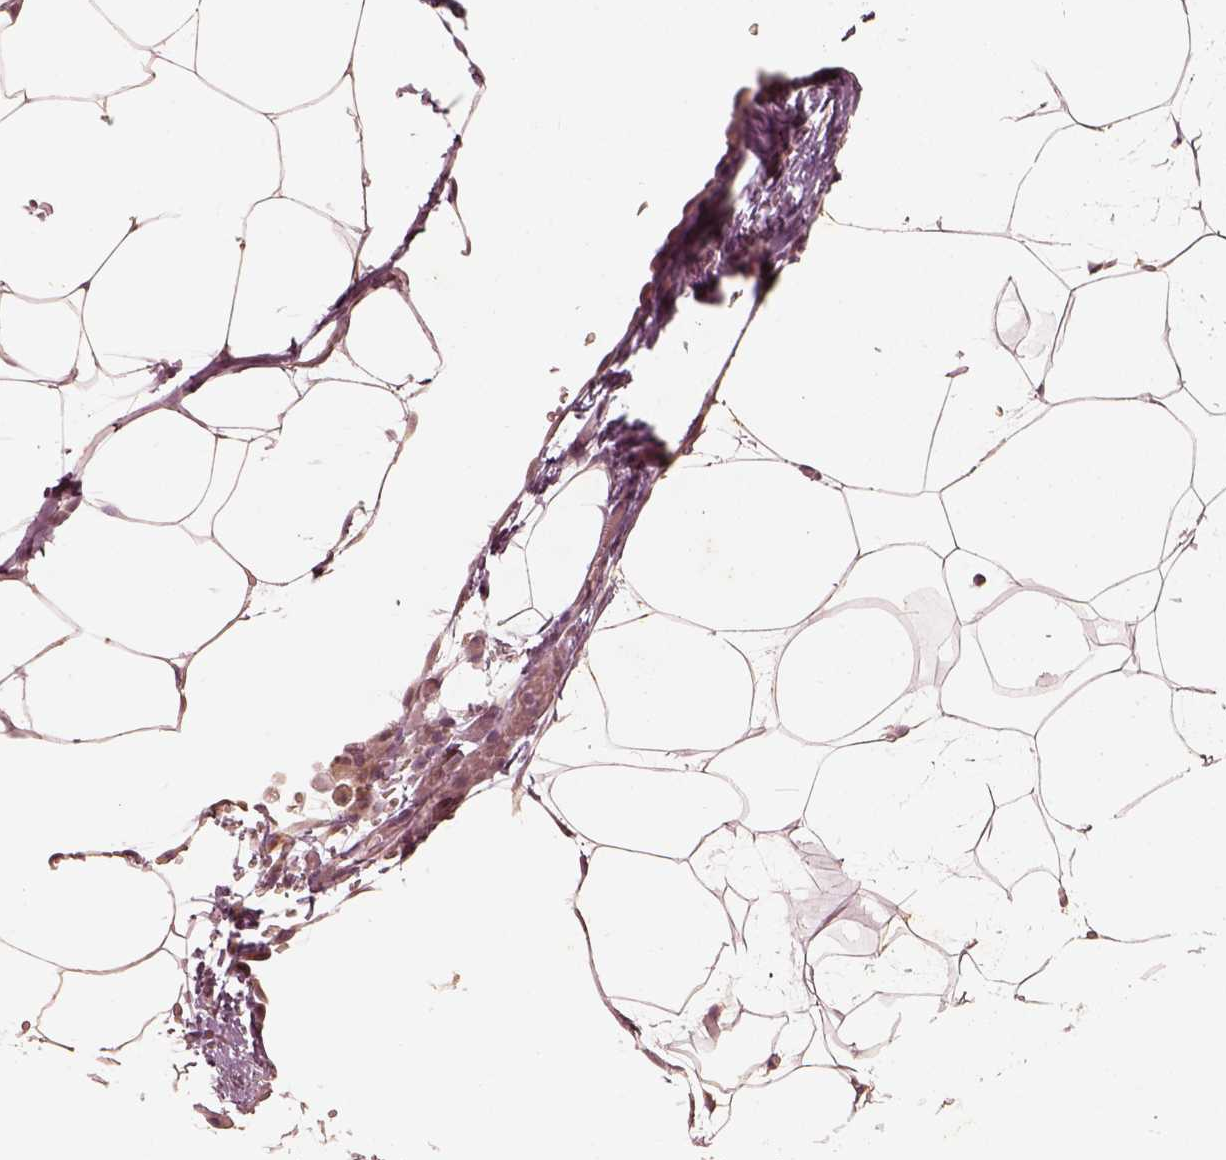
{"staining": {"intensity": "moderate", "quantity": ">75%", "location": "cytoplasmic/membranous"}, "tissue": "adipose tissue", "cell_type": "Adipocytes", "image_type": "normal", "snomed": [{"axis": "morphology", "description": "Normal tissue, NOS"}, {"axis": "topography", "description": "Adipose tissue"}], "caption": "Adipocytes exhibit moderate cytoplasmic/membranous positivity in approximately >75% of cells in unremarkable adipose tissue. (DAB = brown stain, brightfield microscopy at high magnification).", "gene": "WLS", "patient": {"sex": "male", "age": 57}}